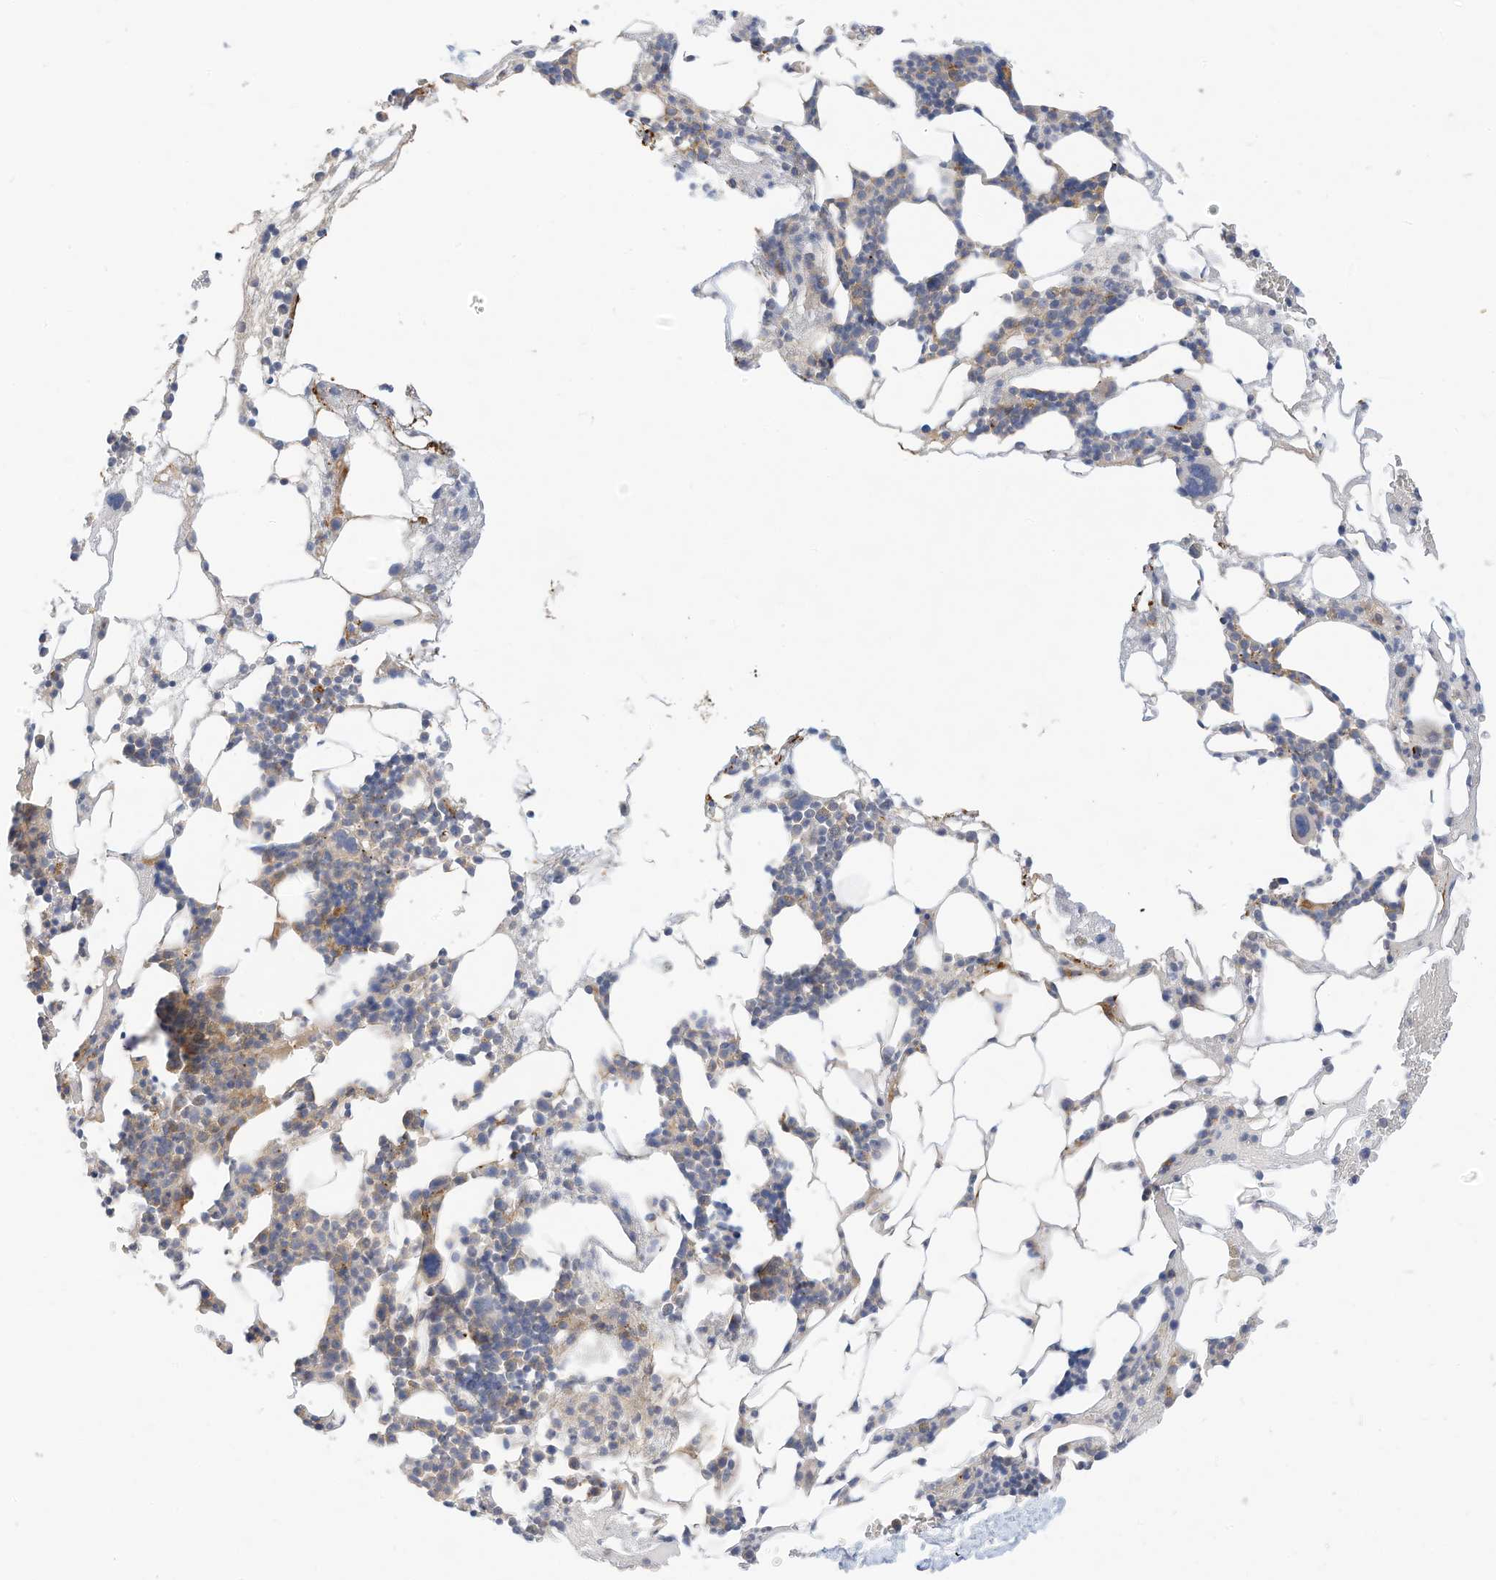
{"staining": {"intensity": "strong", "quantity": "<25%", "location": "cytoplasmic/membranous"}, "tissue": "bone marrow", "cell_type": "Hematopoietic cells", "image_type": "normal", "snomed": [{"axis": "morphology", "description": "Normal tissue, NOS"}, {"axis": "morphology", "description": "Inflammation, NOS"}, {"axis": "topography", "description": "Bone marrow"}], "caption": "Immunohistochemistry (DAB) staining of normal bone marrow reveals strong cytoplasmic/membranous protein staining in approximately <25% of hematopoietic cells.", "gene": "RHOH", "patient": {"sex": "female", "age": 78}}